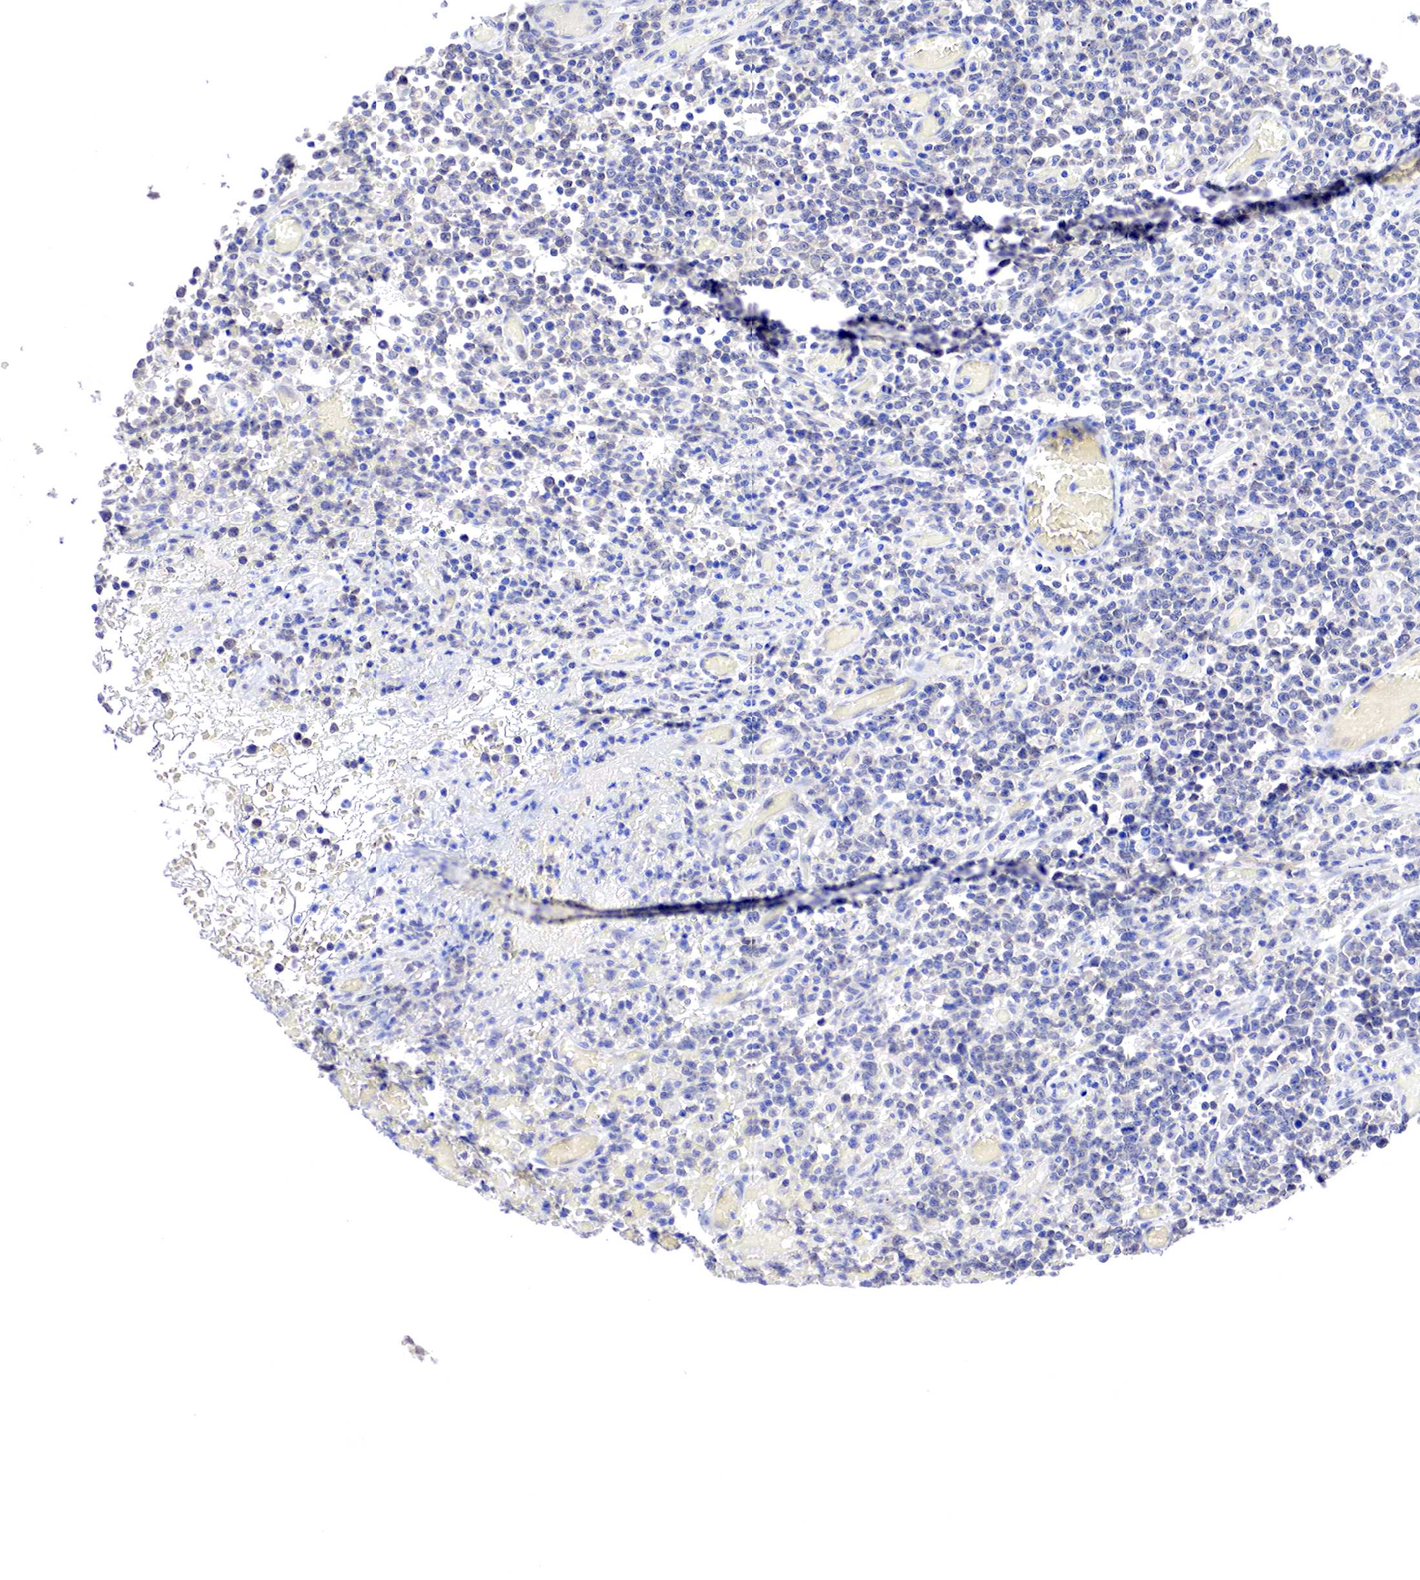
{"staining": {"intensity": "negative", "quantity": "none", "location": "none"}, "tissue": "lymphoma", "cell_type": "Tumor cells", "image_type": "cancer", "snomed": [{"axis": "morphology", "description": "Malignant lymphoma, non-Hodgkin's type, High grade"}, {"axis": "topography", "description": "Colon"}], "caption": "Histopathology image shows no protein expression in tumor cells of high-grade malignant lymphoma, non-Hodgkin's type tissue.", "gene": "PABIR2", "patient": {"sex": "male", "age": 82}}